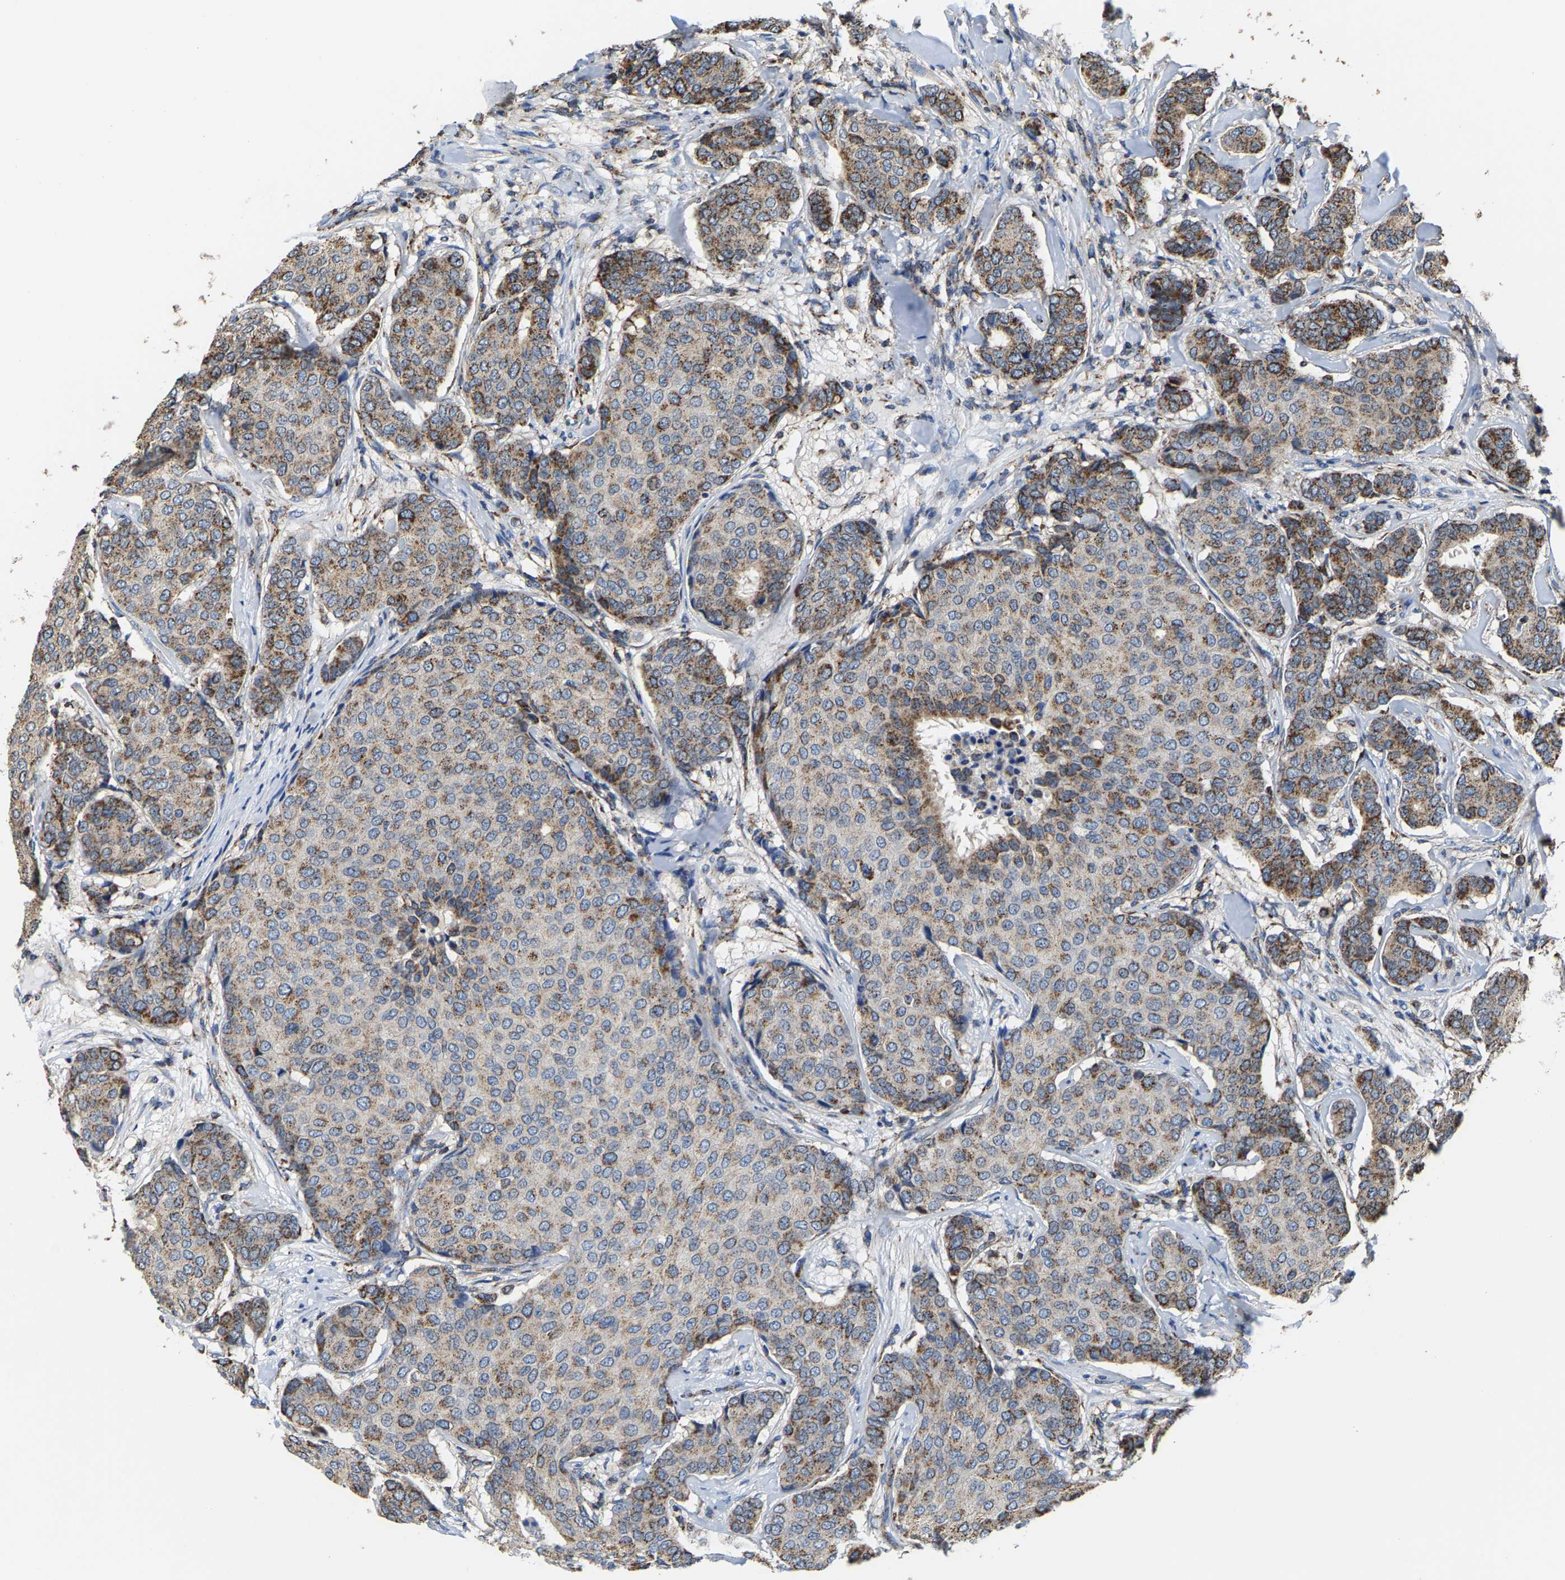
{"staining": {"intensity": "moderate", "quantity": ">75%", "location": "cytoplasmic/membranous"}, "tissue": "breast cancer", "cell_type": "Tumor cells", "image_type": "cancer", "snomed": [{"axis": "morphology", "description": "Duct carcinoma"}, {"axis": "topography", "description": "Breast"}], "caption": "Brown immunohistochemical staining in human breast intraductal carcinoma exhibits moderate cytoplasmic/membranous positivity in approximately >75% of tumor cells. (IHC, brightfield microscopy, high magnification).", "gene": "SHMT2", "patient": {"sex": "female", "age": 75}}